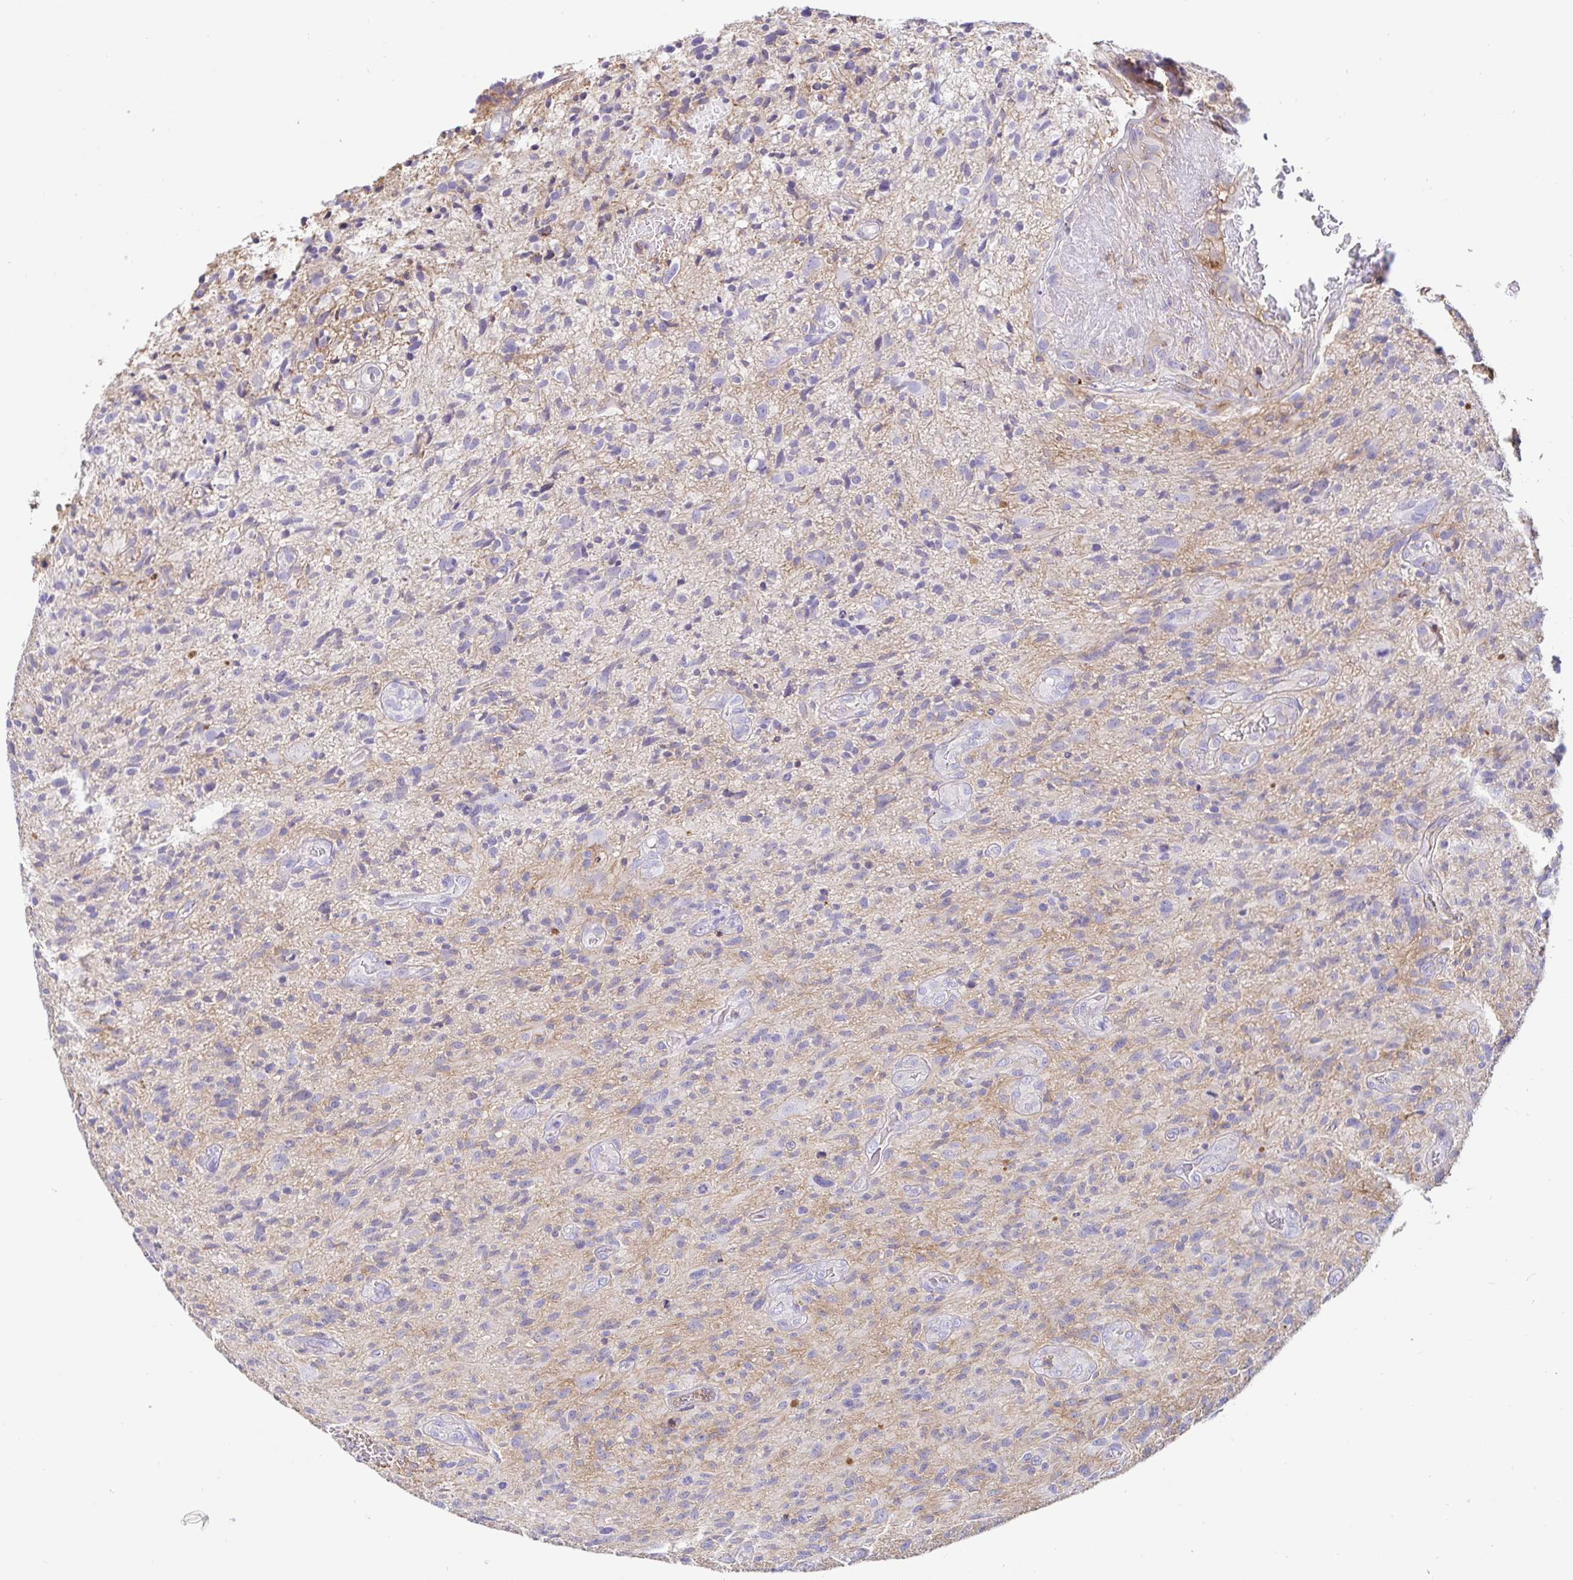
{"staining": {"intensity": "negative", "quantity": "none", "location": "none"}, "tissue": "glioma", "cell_type": "Tumor cells", "image_type": "cancer", "snomed": [{"axis": "morphology", "description": "Glioma, malignant, High grade"}, {"axis": "topography", "description": "Brain"}], "caption": "Immunohistochemistry photomicrograph of glioma stained for a protein (brown), which displays no staining in tumor cells.", "gene": "ANXA2", "patient": {"sex": "male", "age": 75}}